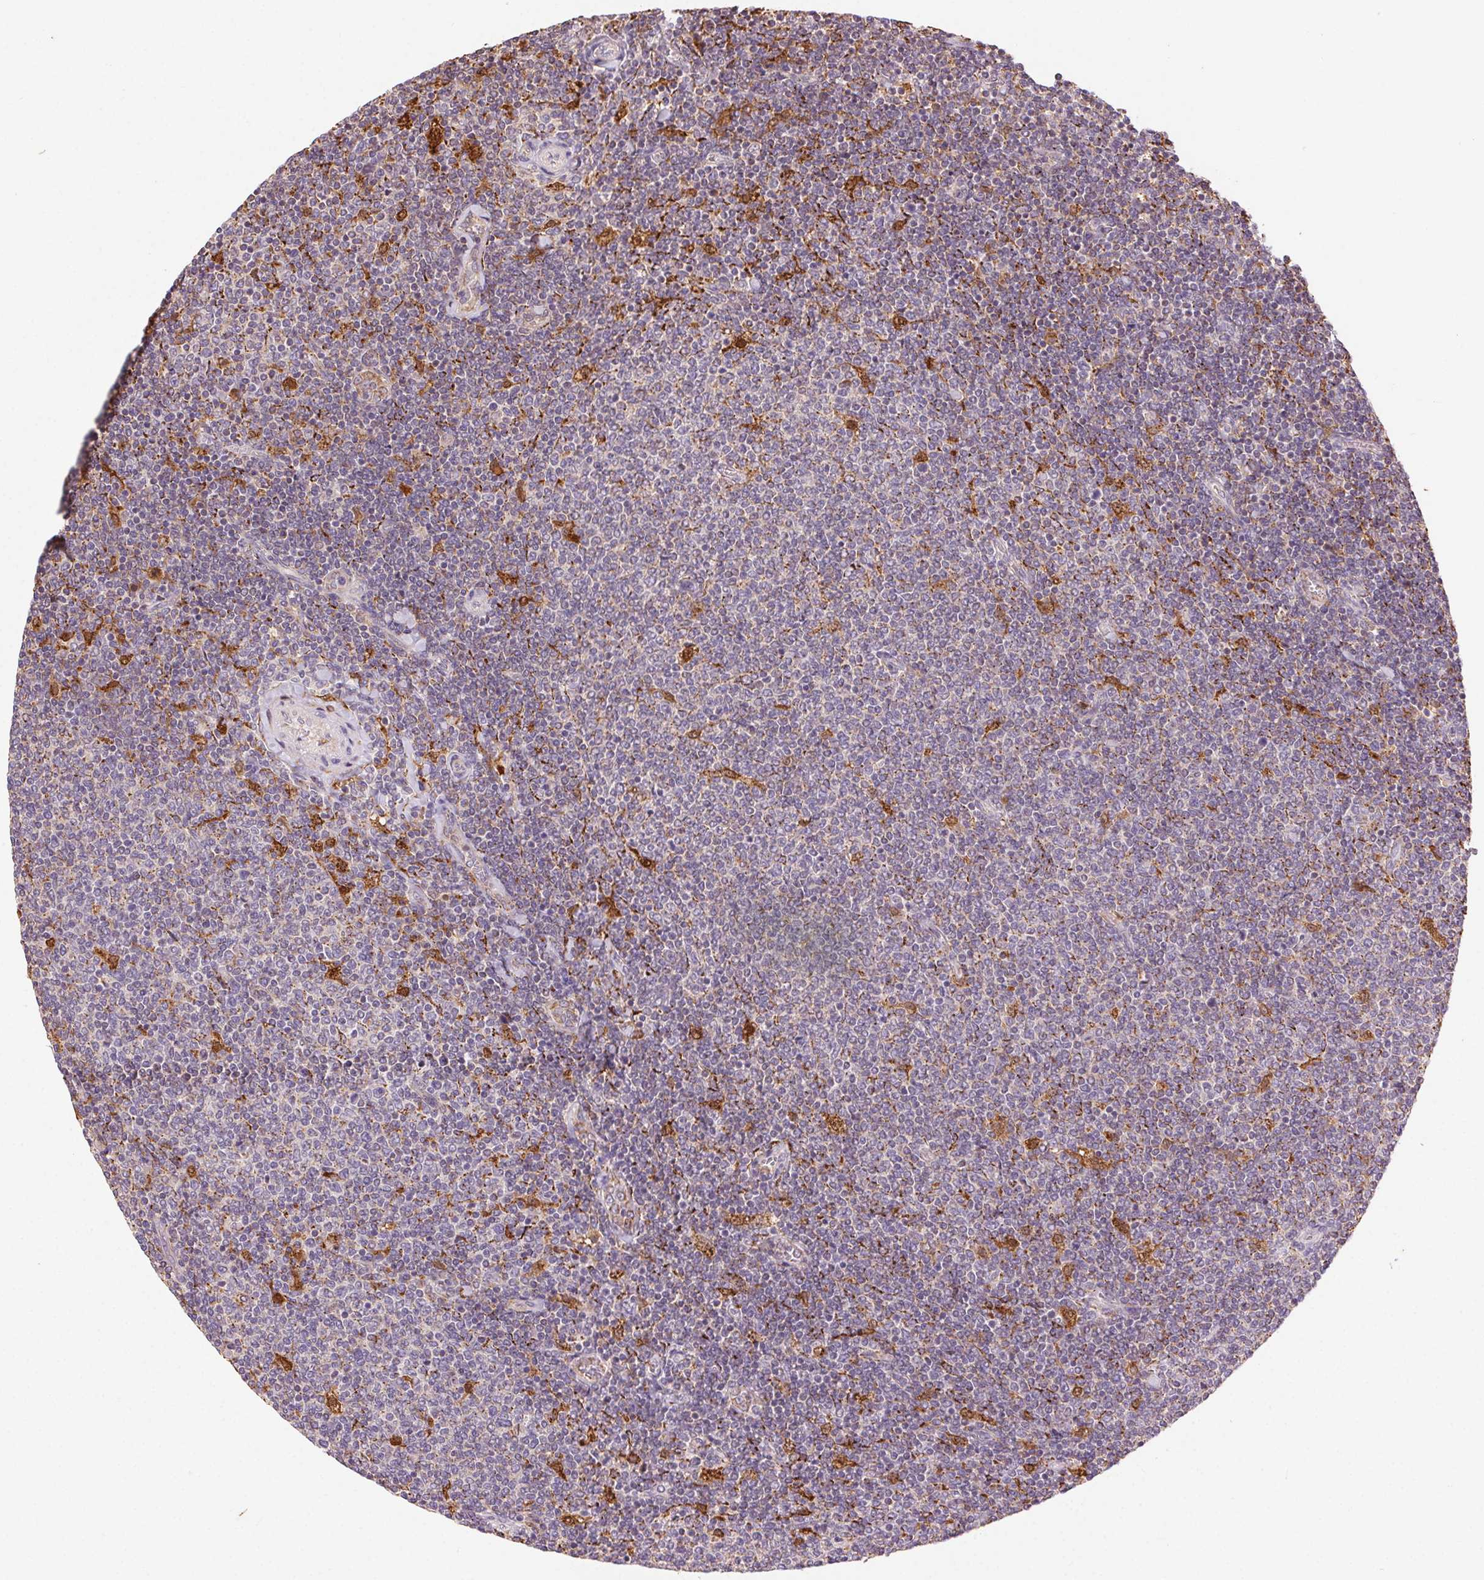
{"staining": {"intensity": "negative", "quantity": "none", "location": "none"}, "tissue": "lymphoma", "cell_type": "Tumor cells", "image_type": "cancer", "snomed": [{"axis": "morphology", "description": "Malignant lymphoma, non-Hodgkin's type, Low grade"}, {"axis": "topography", "description": "Lymph node"}], "caption": "The immunohistochemistry (IHC) photomicrograph has no significant staining in tumor cells of lymphoma tissue.", "gene": "FNBP1L", "patient": {"sex": "male", "age": 52}}